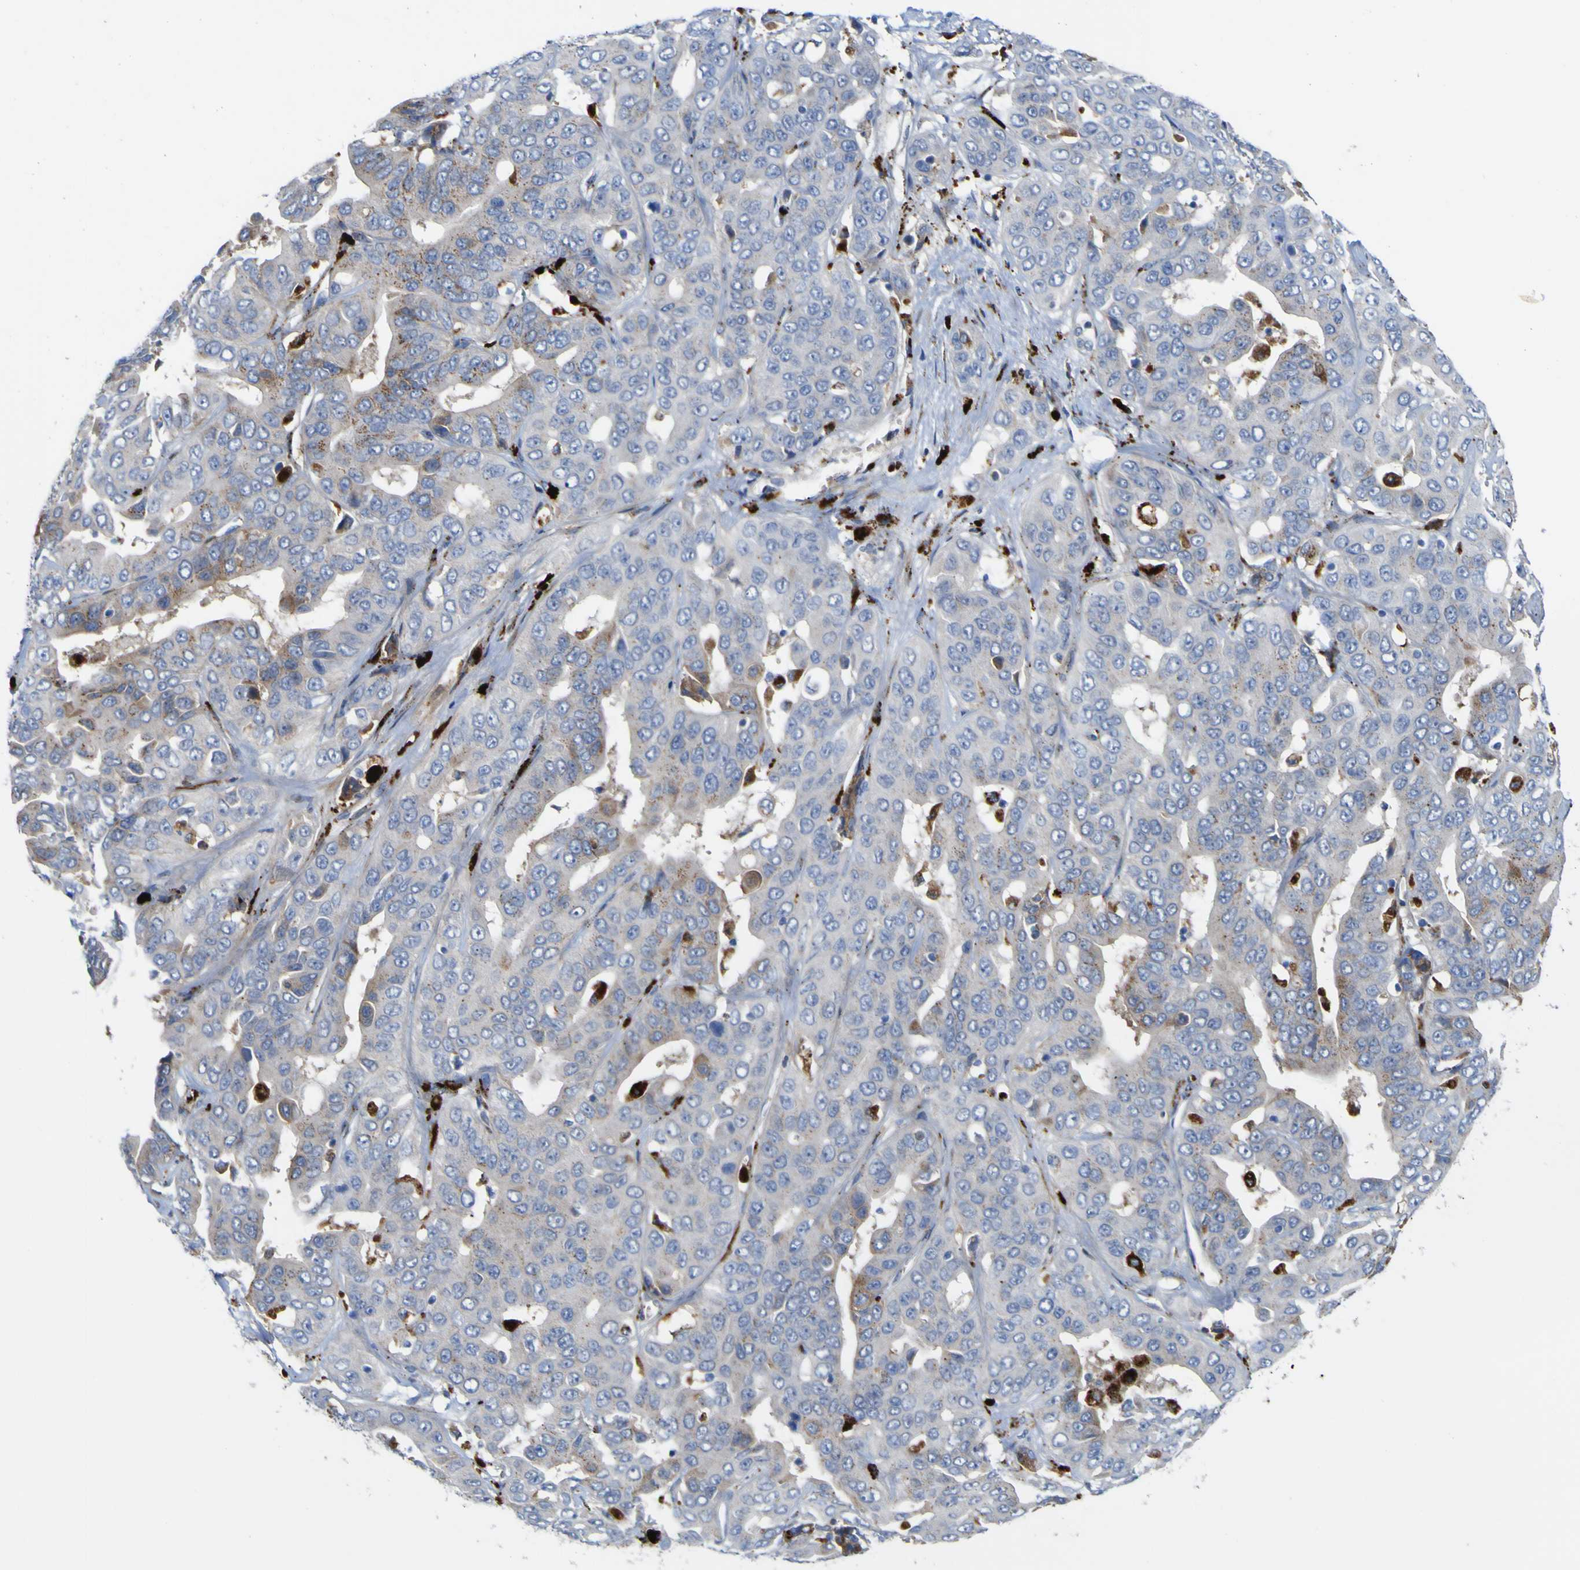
{"staining": {"intensity": "weak", "quantity": "25%-75%", "location": "cytoplasmic/membranous"}, "tissue": "liver cancer", "cell_type": "Tumor cells", "image_type": "cancer", "snomed": [{"axis": "morphology", "description": "Cholangiocarcinoma"}, {"axis": "topography", "description": "Liver"}], "caption": "Immunohistochemistry (IHC) of human cholangiocarcinoma (liver) reveals low levels of weak cytoplasmic/membranous staining in approximately 25%-75% of tumor cells.", "gene": "PTPRF", "patient": {"sex": "female", "age": 52}}